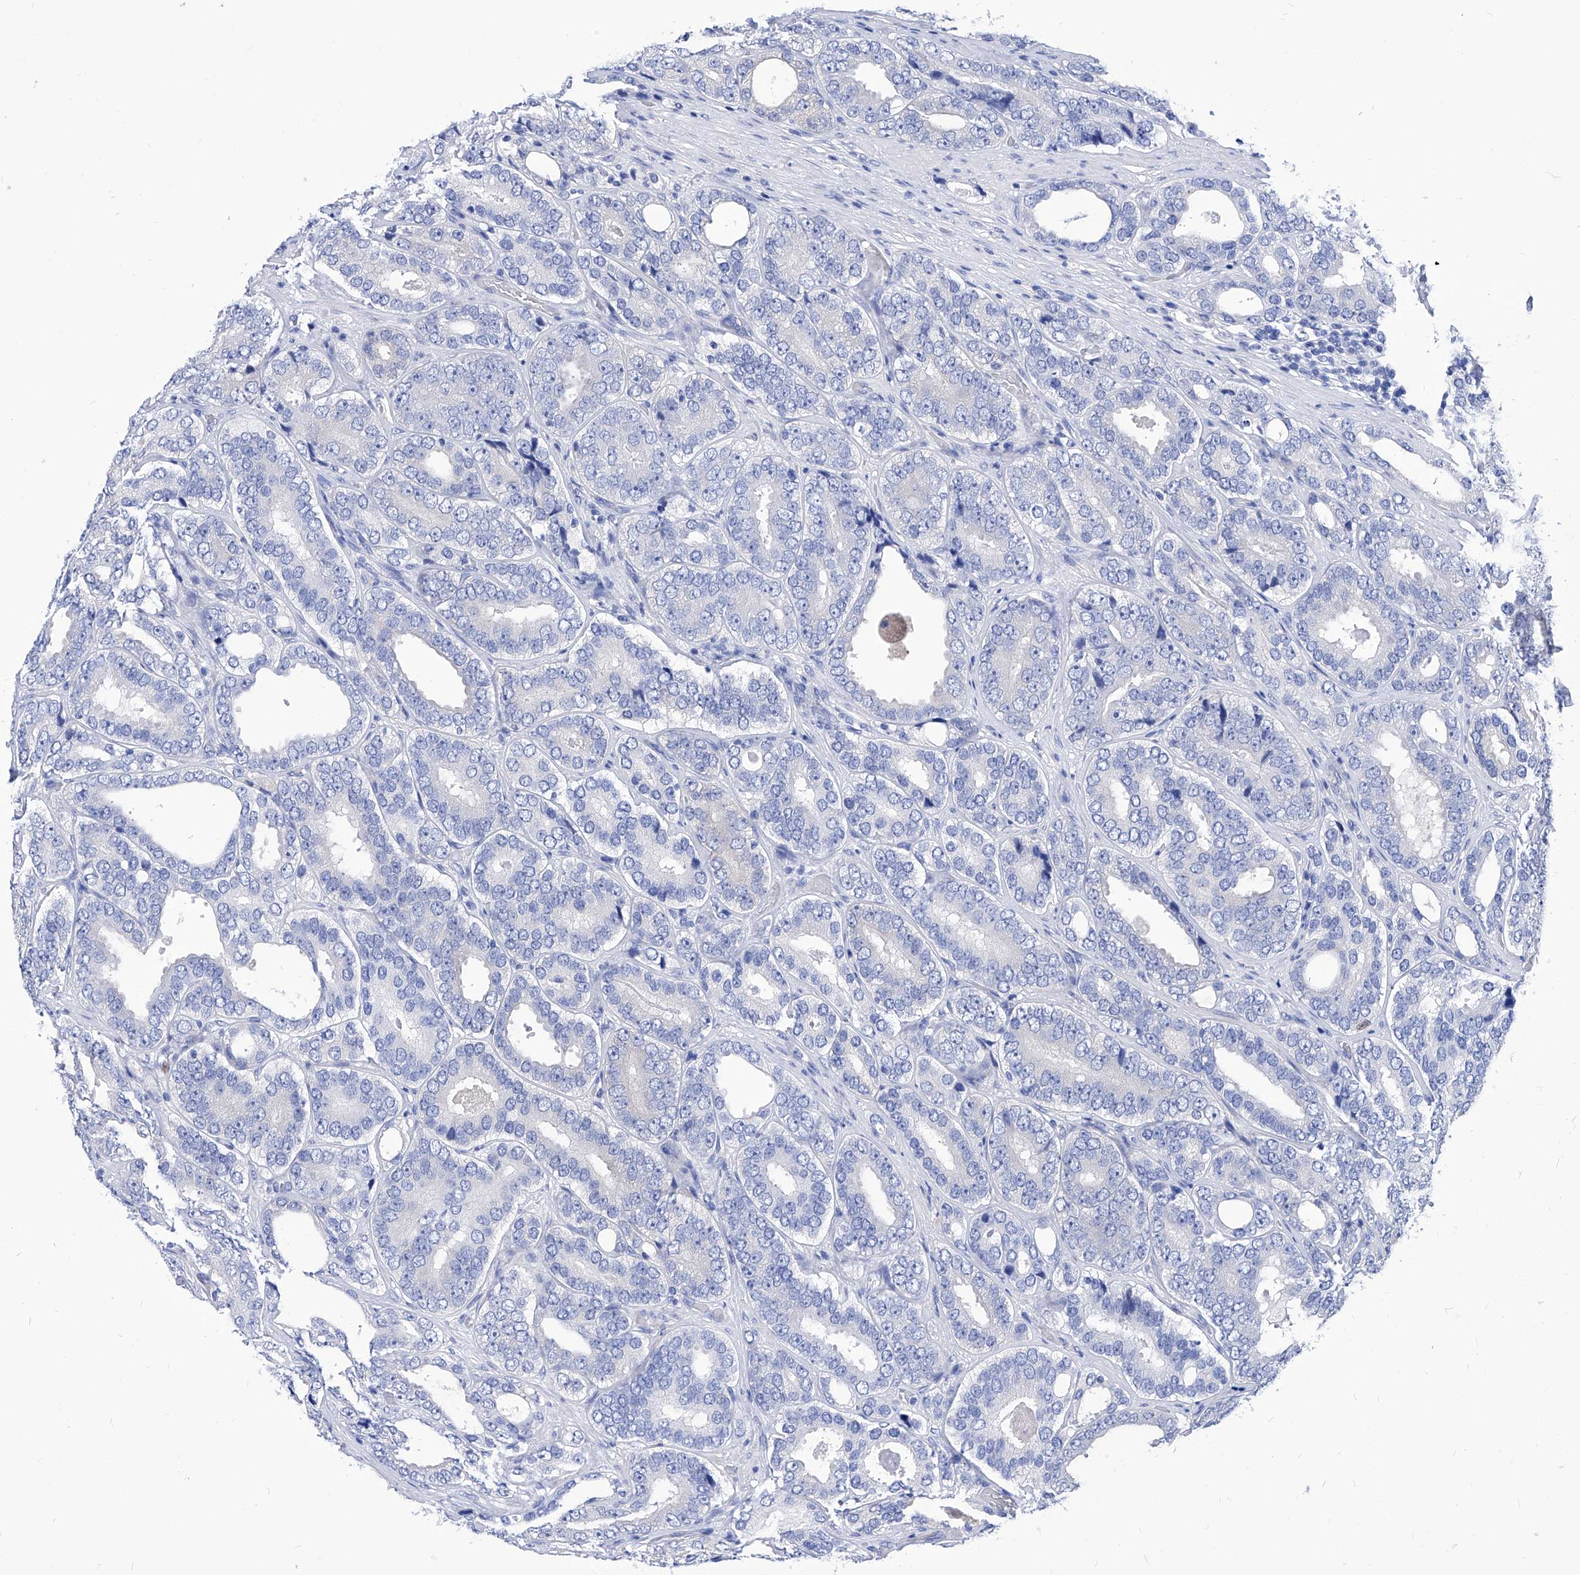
{"staining": {"intensity": "negative", "quantity": "none", "location": "none"}, "tissue": "prostate cancer", "cell_type": "Tumor cells", "image_type": "cancer", "snomed": [{"axis": "morphology", "description": "Adenocarcinoma, High grade"}, {"axis": "topography", "description": "Prostate"}], "caption": "Prostate high-grade adenocarcinoma stained for a protein using immunohistochemistry displays no staining tumor cells.", "gene": "XPNPEP1", "patient": {"sex": "male", "age": 56}}